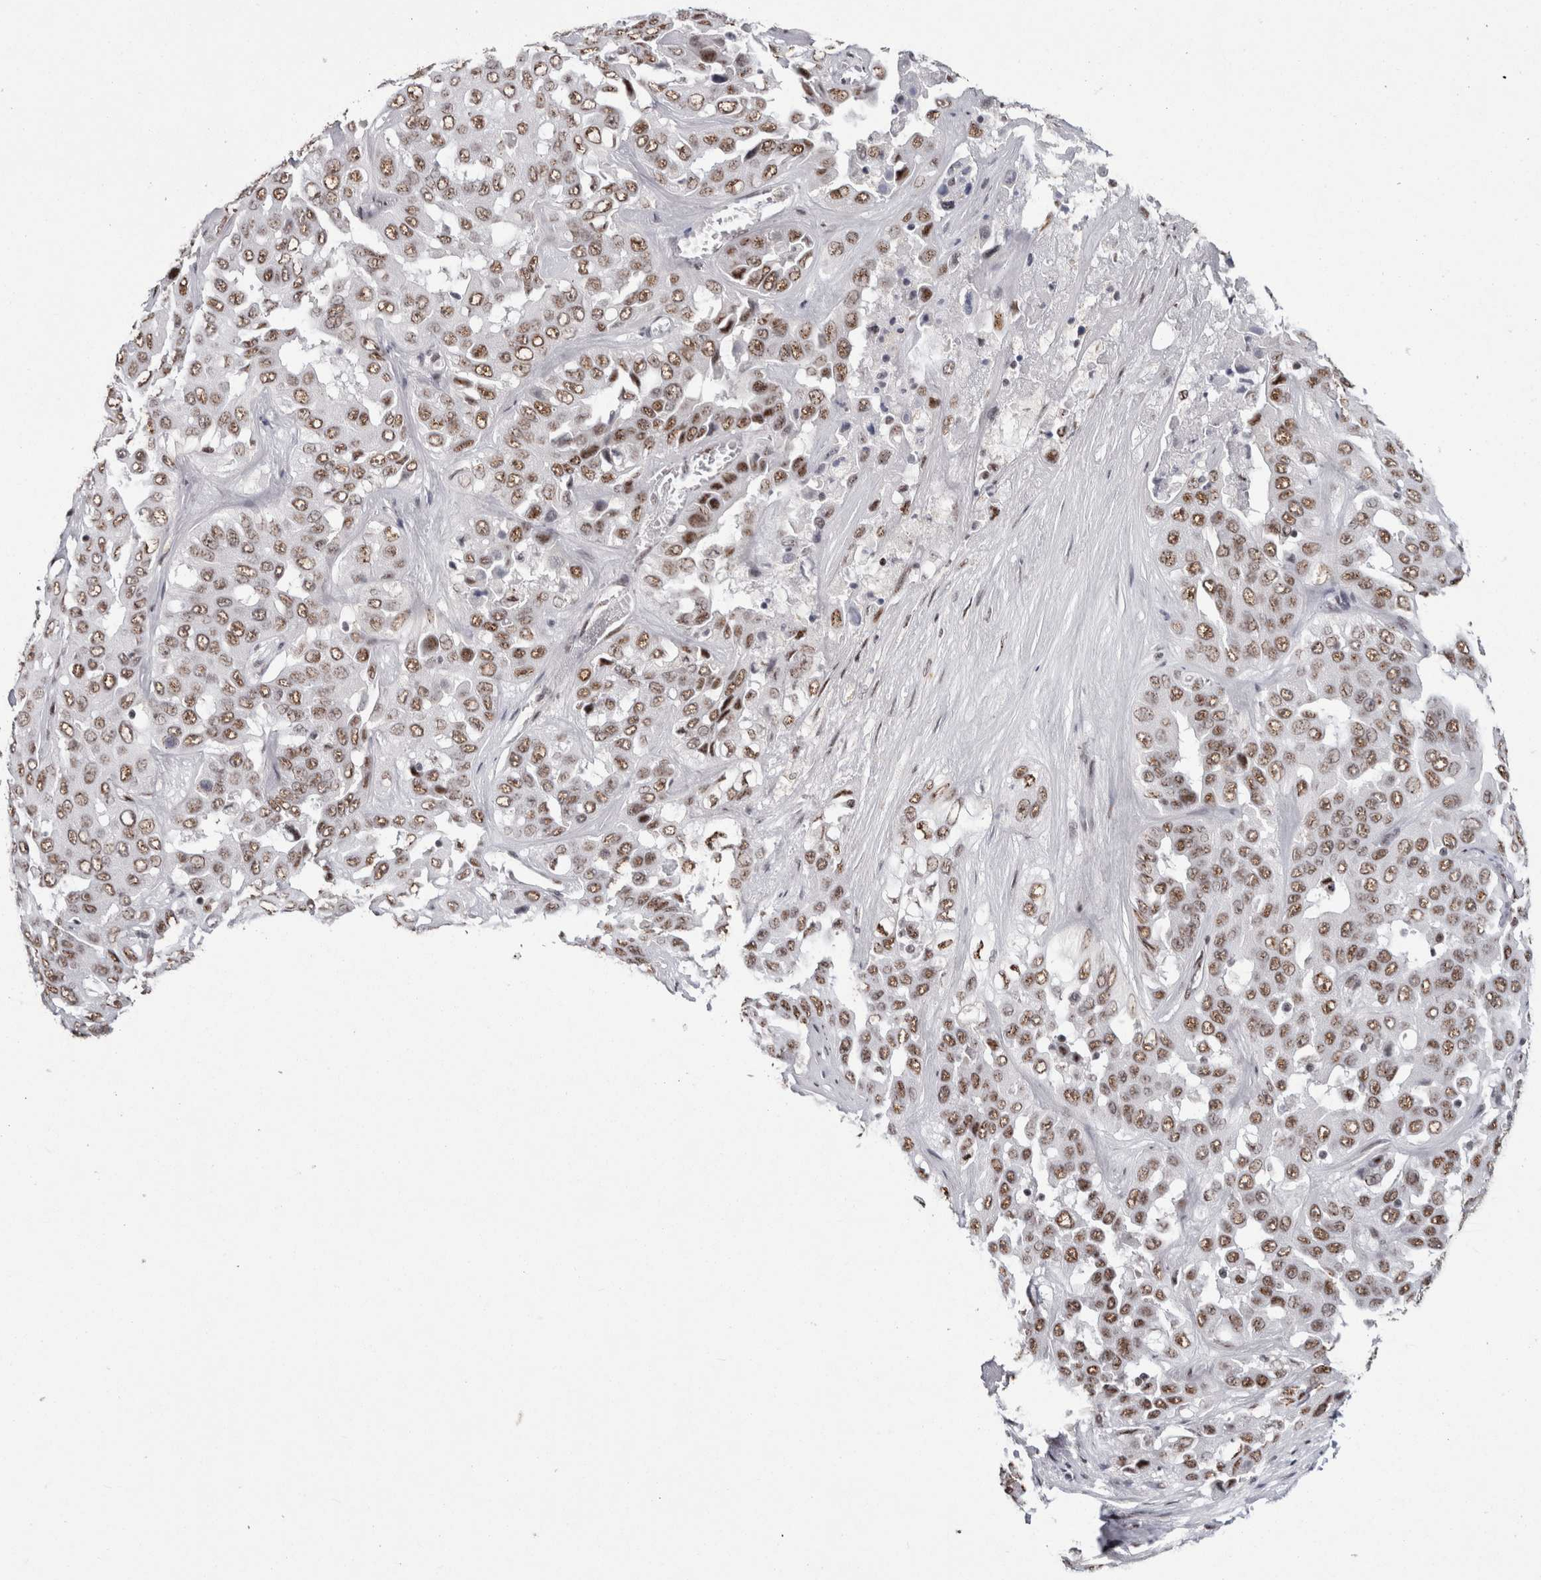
{"staining": {"intensity": "moderate", "quantity": ">75%", "location": "nuclear"}, "tissue": "liver cancer", "cell_type": "Tumor cells", "image_type": "cancer", "snomed": [{"axis": "morphology", "description": "Cholangiocarcinoma"}, {"axis": "topography", "description": "Liver"}], "caption": "About >75% of tumor cells in human liver cholangiocarcinoma exhibit moderate nuclear protein positivity as visualized by brown immunohistochemical staining.", "gene": "MKNK1", "patient": {"sex": "female", "age": 52}}